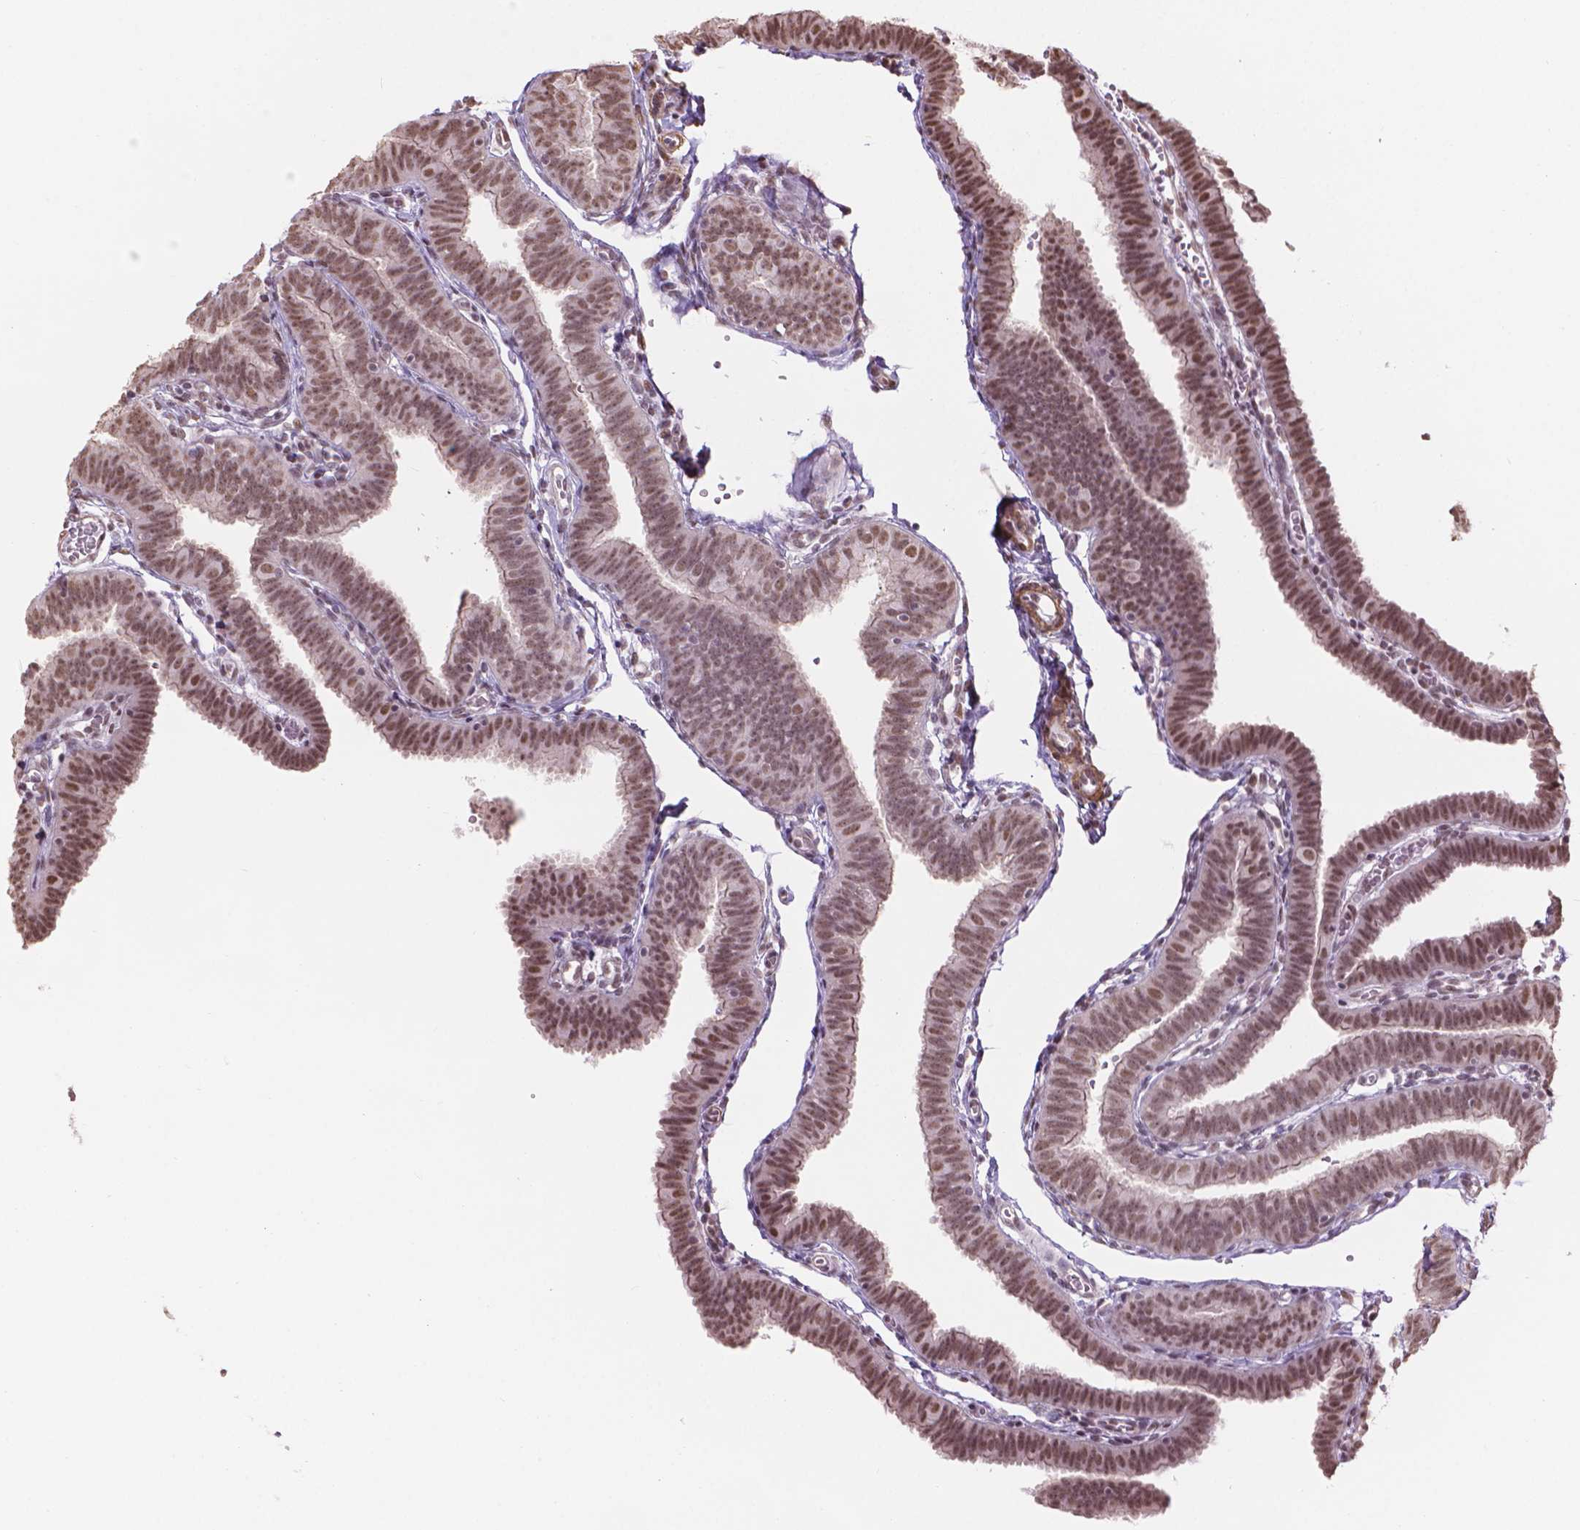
{"staining": {"intensity": "moderate", "quantity": ">75%", "location": "cytoplasmic/membranous,nuclear"}, "tissue": "fallopian tube", "cell_type": "Glandular cells", "image_type": "normal", "snomed": [{"axis": "morphology", "description": "Normal tissue, NOS"}, {"axis": "topography", "description": "Fallopian tube"}], "caption": "Fallopian tube stained for a protein exhibits moderate cytoplasmic/membranous,nuclear positivity in glandular cells. (DAB (3,3'-diaminobenzidine) = brown stain, brightfield microscopy at high magnification).", "gene": "HOXD4", "patient": {"sex": "female", "age": 25}}